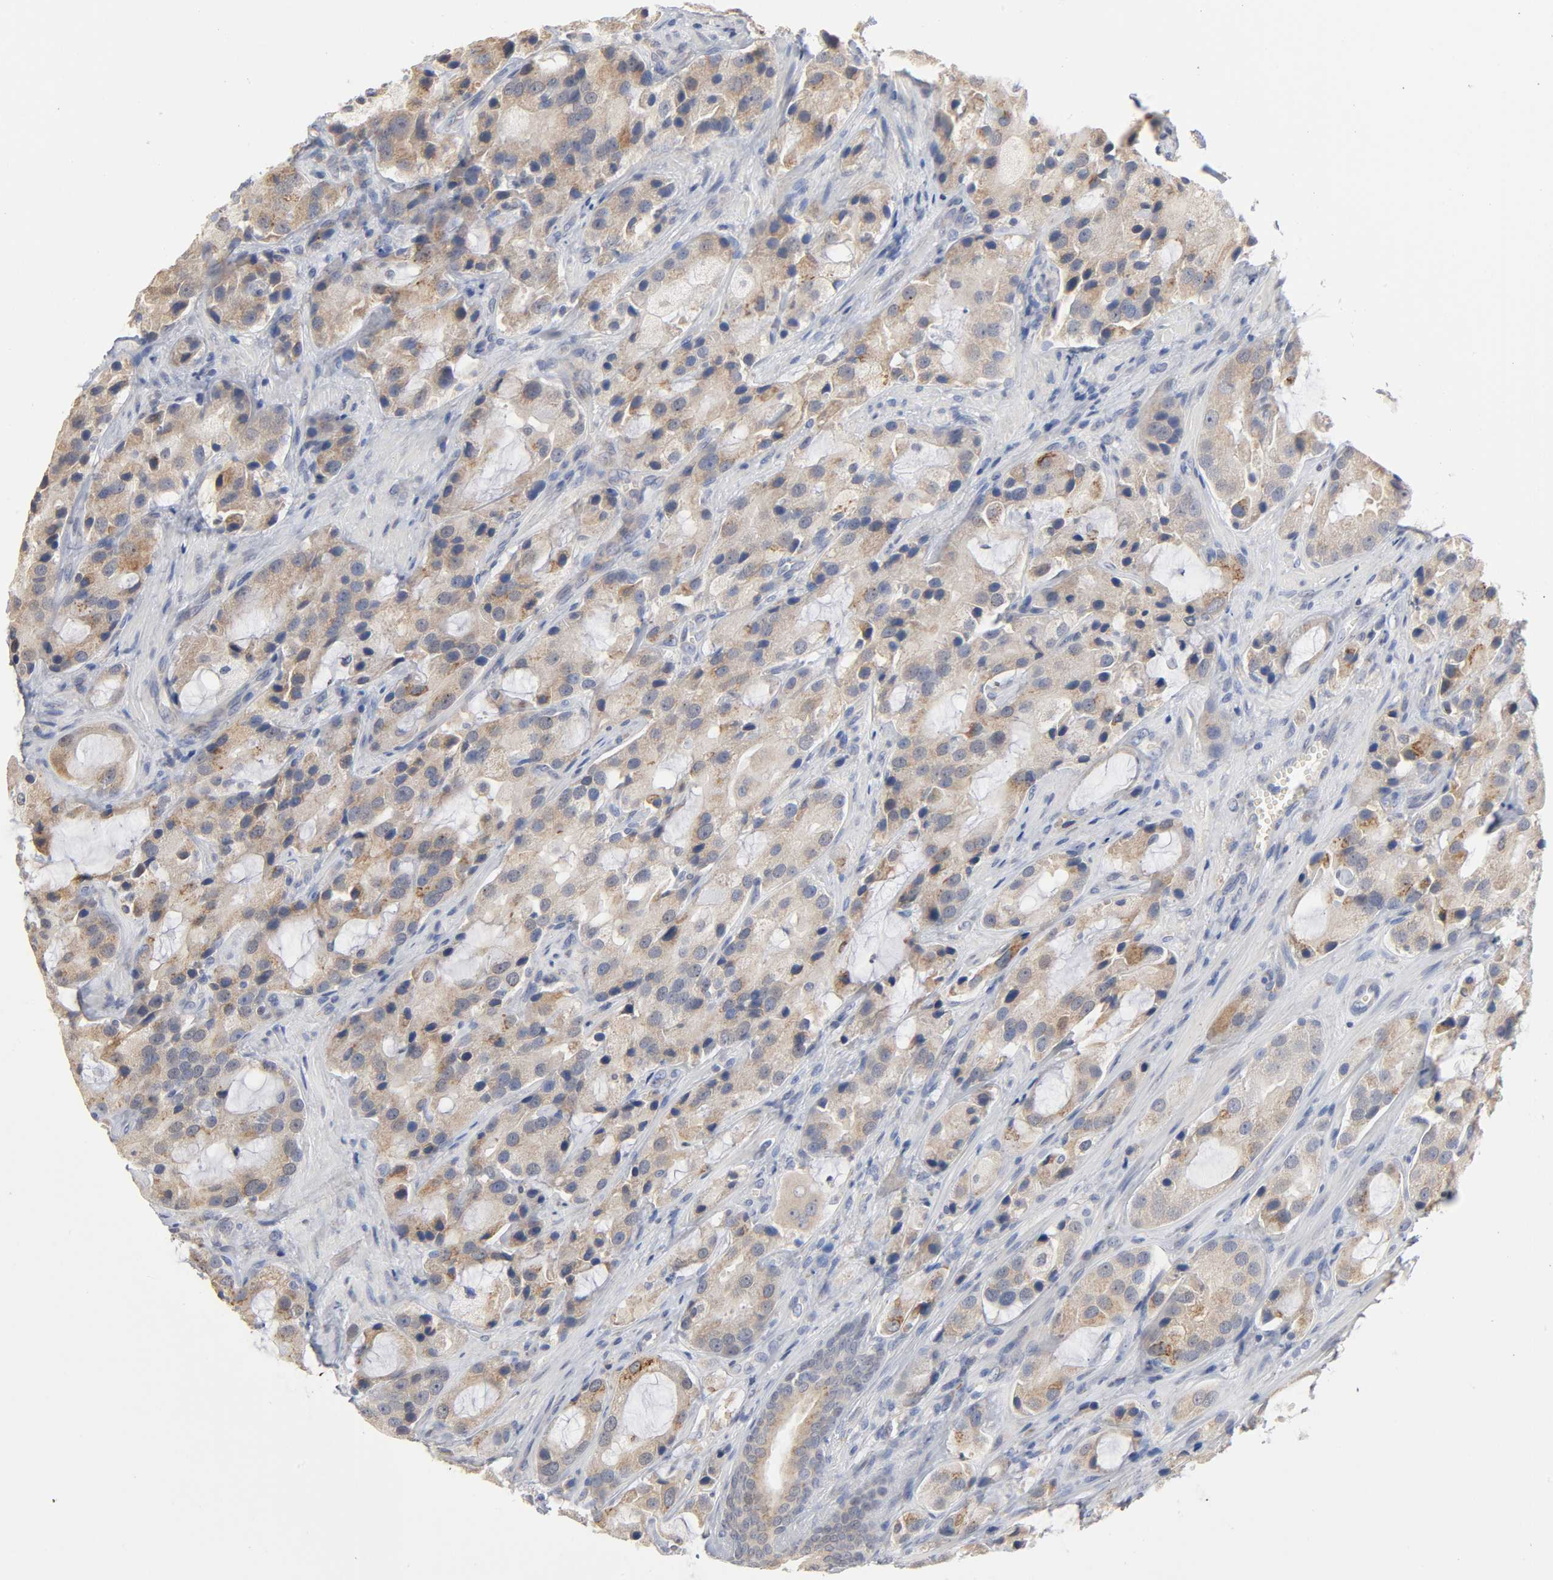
{"staining": {"intensity": "moderate", "quantity": ">75%", "location": "cytoplasmic/membranous"}, "tissue": "prostate cancer", "cell_type": "Tumor cells", "image_type": "cancer", "snomed": [{"axis": "morphology", "description": "Adenocarcinoma, High grade"}, {"axis": "topography", "description": "Prostate"}], "caption": "Immunohistochemical staining of human high-grade adenocarcinoma (prostate) shows medium levels of moderate cytoplasmic/membranous staining in approximately >75% of tumor cells.", "gene": "AK7", "patient": {"sex": "male", "age": 70}}